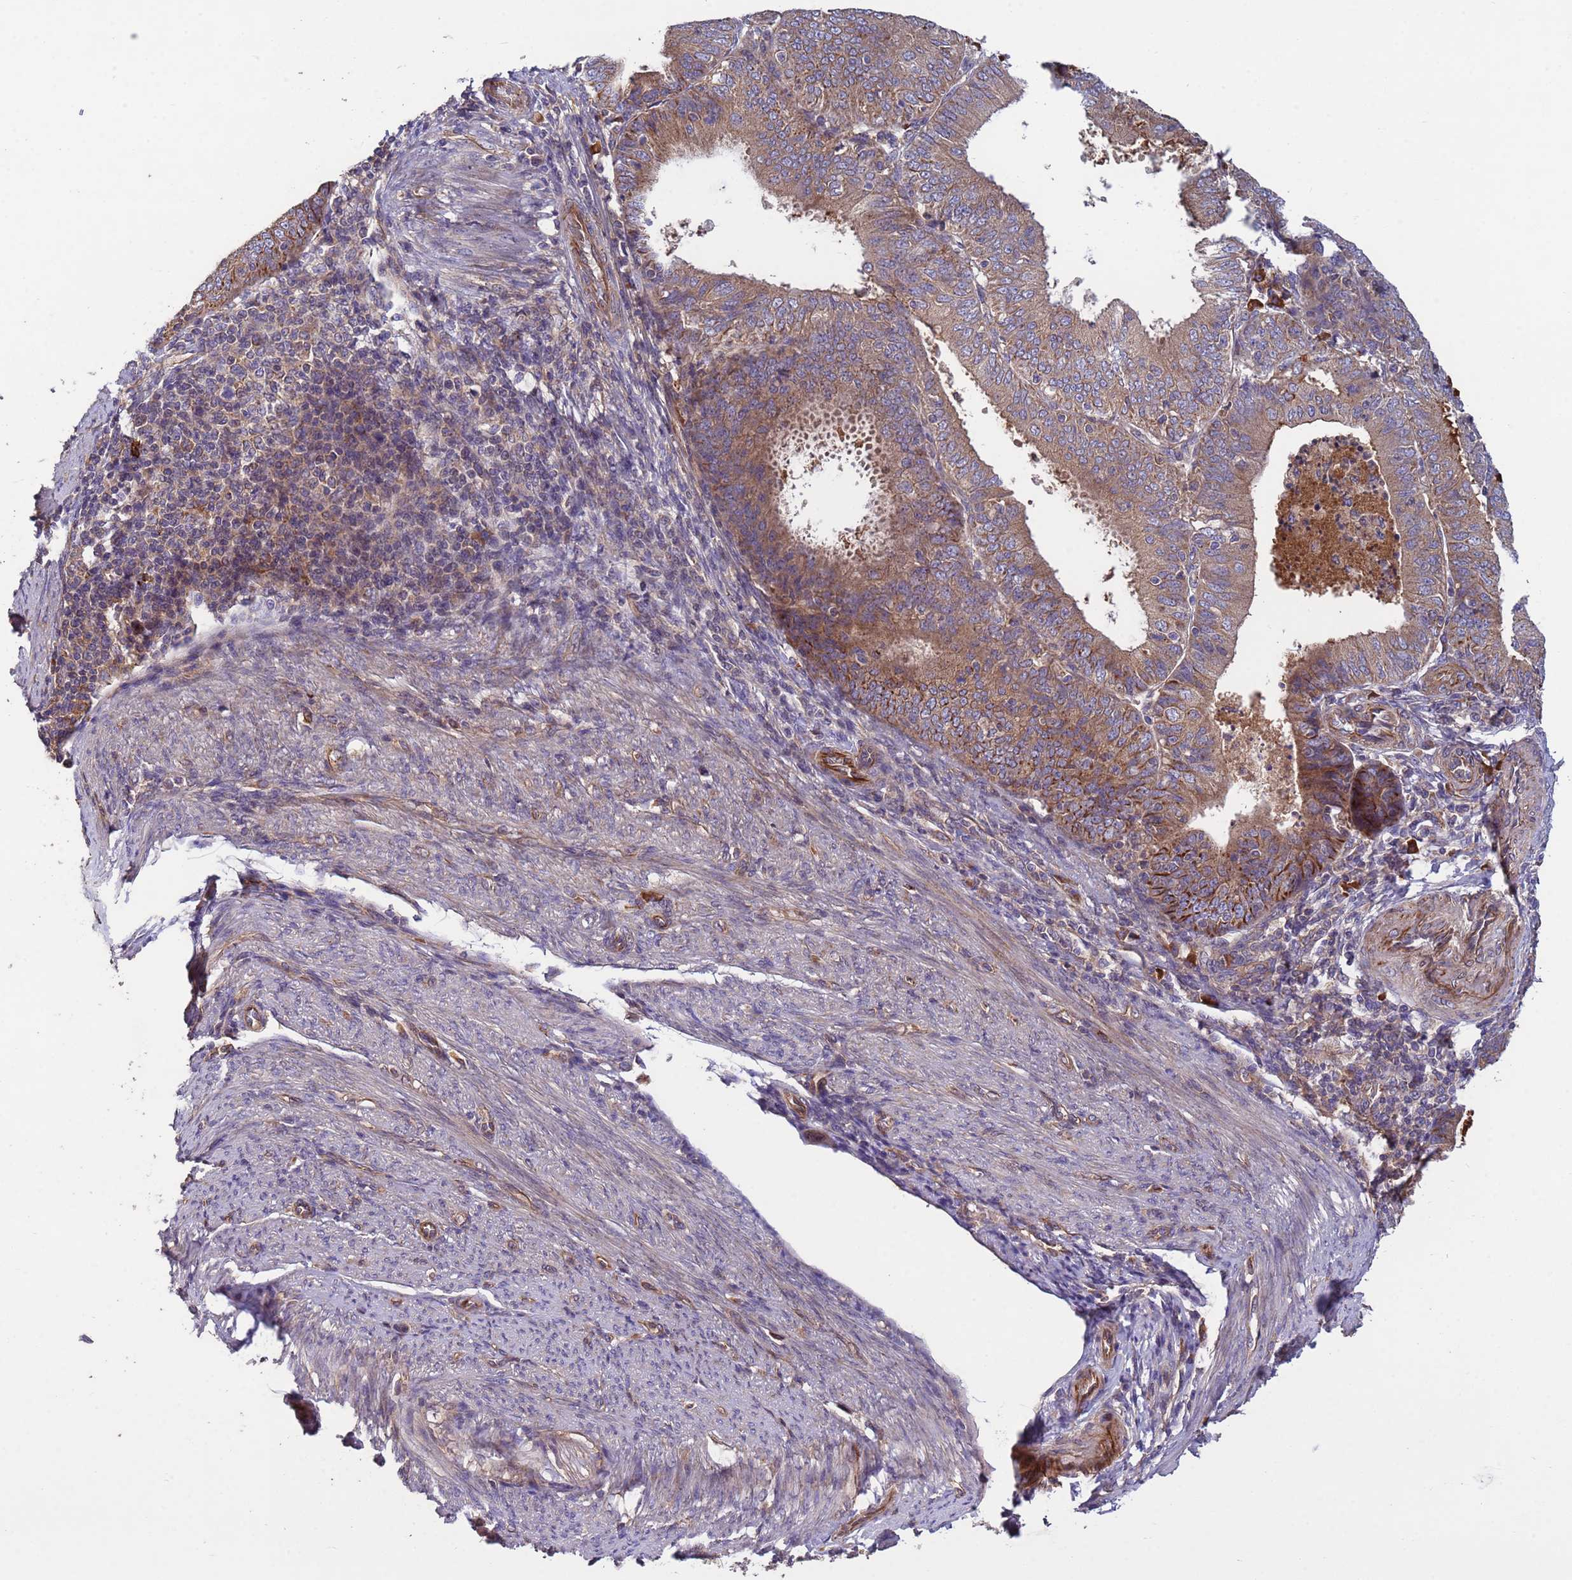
{"staining": {"intensity": "moderate", "quantity": "25%-75%", "location": "cytoplasmic/membranous"}, "tissue": "endometrial cancer", "cell_type": "Tumor cells", "image_type": "cancer", "snomed": [{"axis": "morphology", "description": "Adenocarcinoma, NOS"}, {"axis": "topography", "description": "Endometrium"}], "caption": "Protein staining reveals moderate cytoplasmic/membranous positivity in about 25%-75% of tumor cells in endometrial cancer (adenocarcinoma). (brown staining indicates protein expression, while blue staining denotes nuclei).", "gene": "RAB10", "patient": {"sex": "female", "age": 57}}